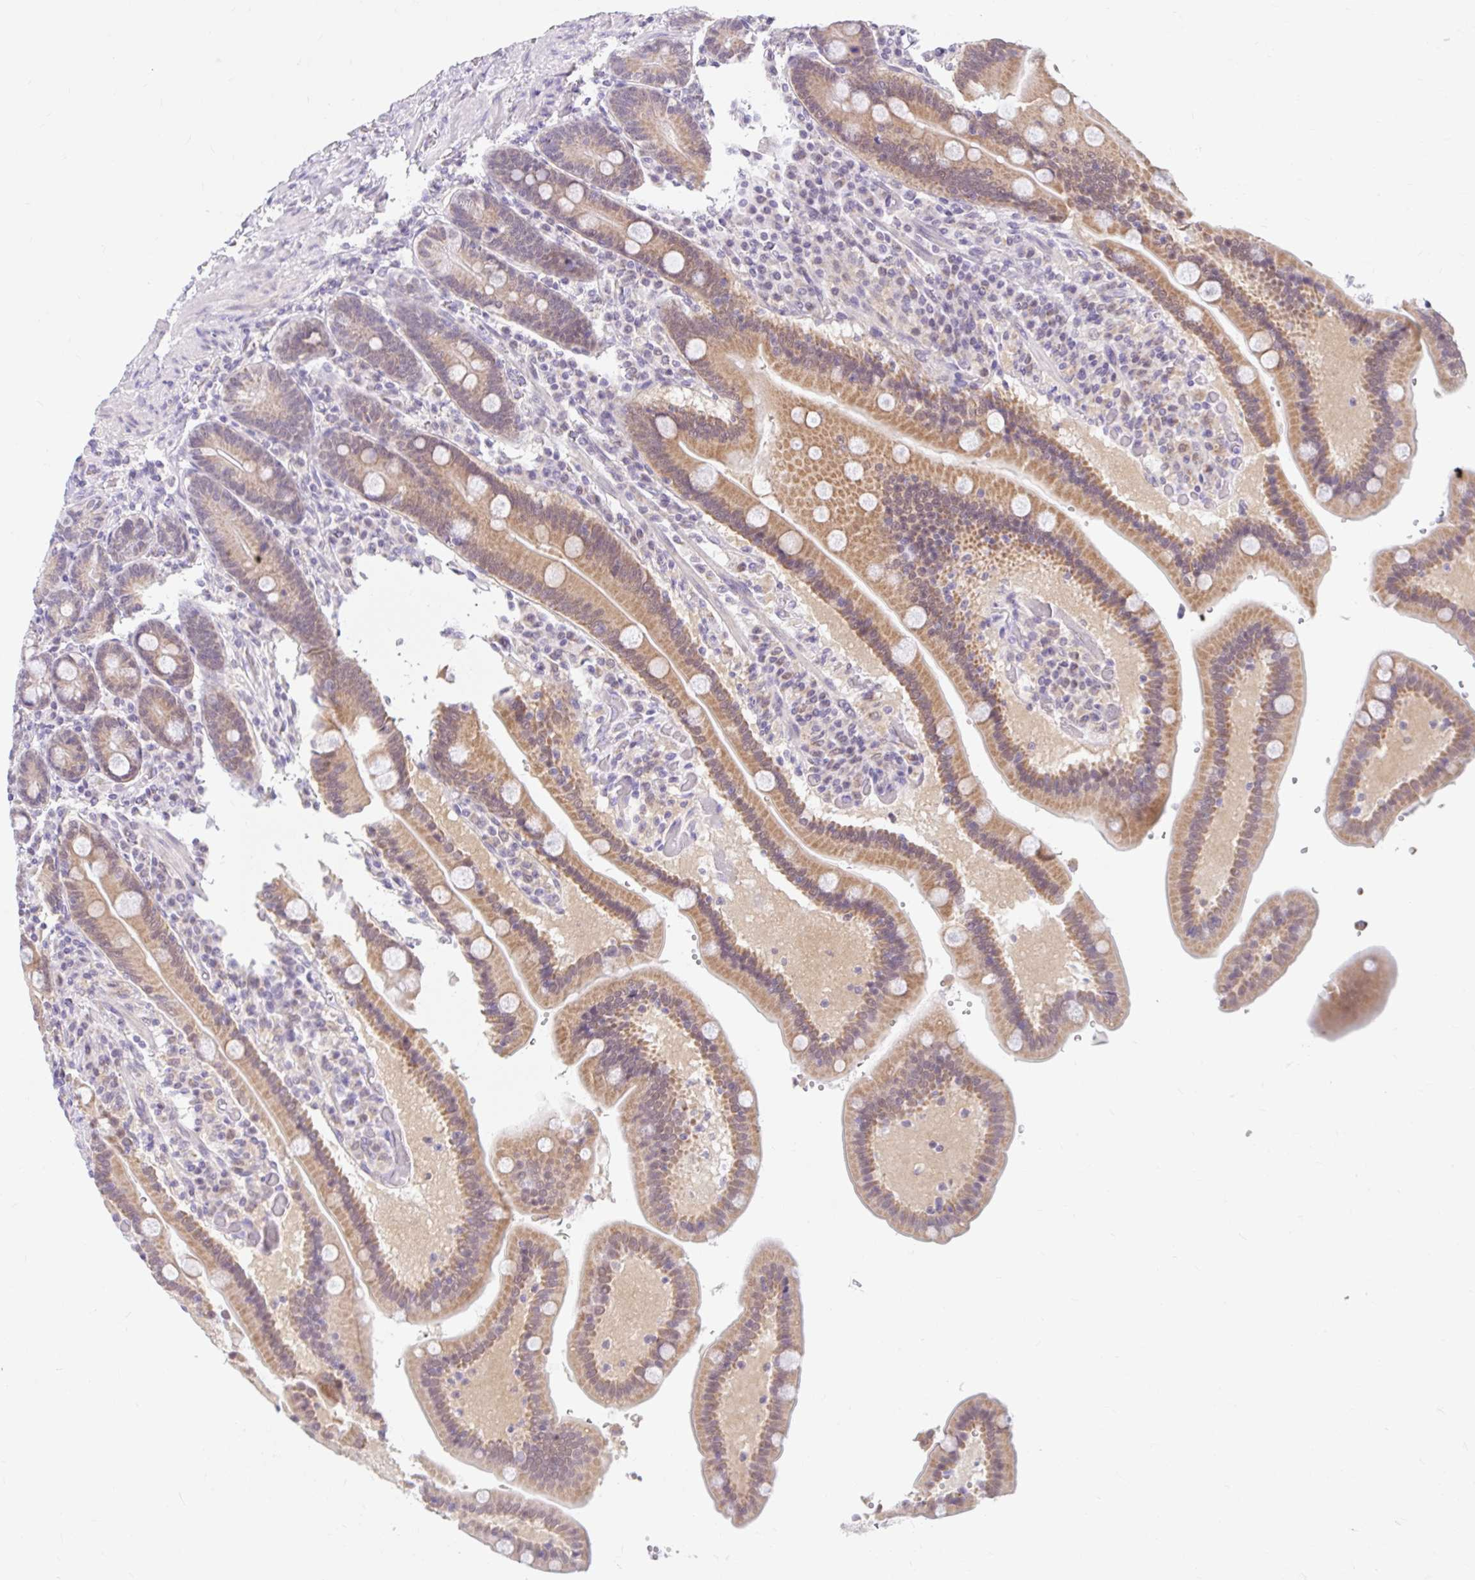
{"staining": {"intensity": "moderate", "quantity": ">75%", "location": "cytoplasmic/membranous"}, "tissue": "duodenum", "cell_type": "Glandular cells", "image_type": "normal", "snomed": [{"axis": "morphology", "description": "Normal tissue, NOS"}, {"axis": "topography", "description": "Duodenum"}], "caption": "Immunohistochemical staining of normal human duodenum shows moderate cytoplasmic/membranous protein staining in approximately >75% of glandular cells. (DAB (3,3'-diaminobenzidine) IHC with brightfield microscopy, high magnification).", "gene": "ITPK1", "patient": {"sex": "female", "age": 62}}